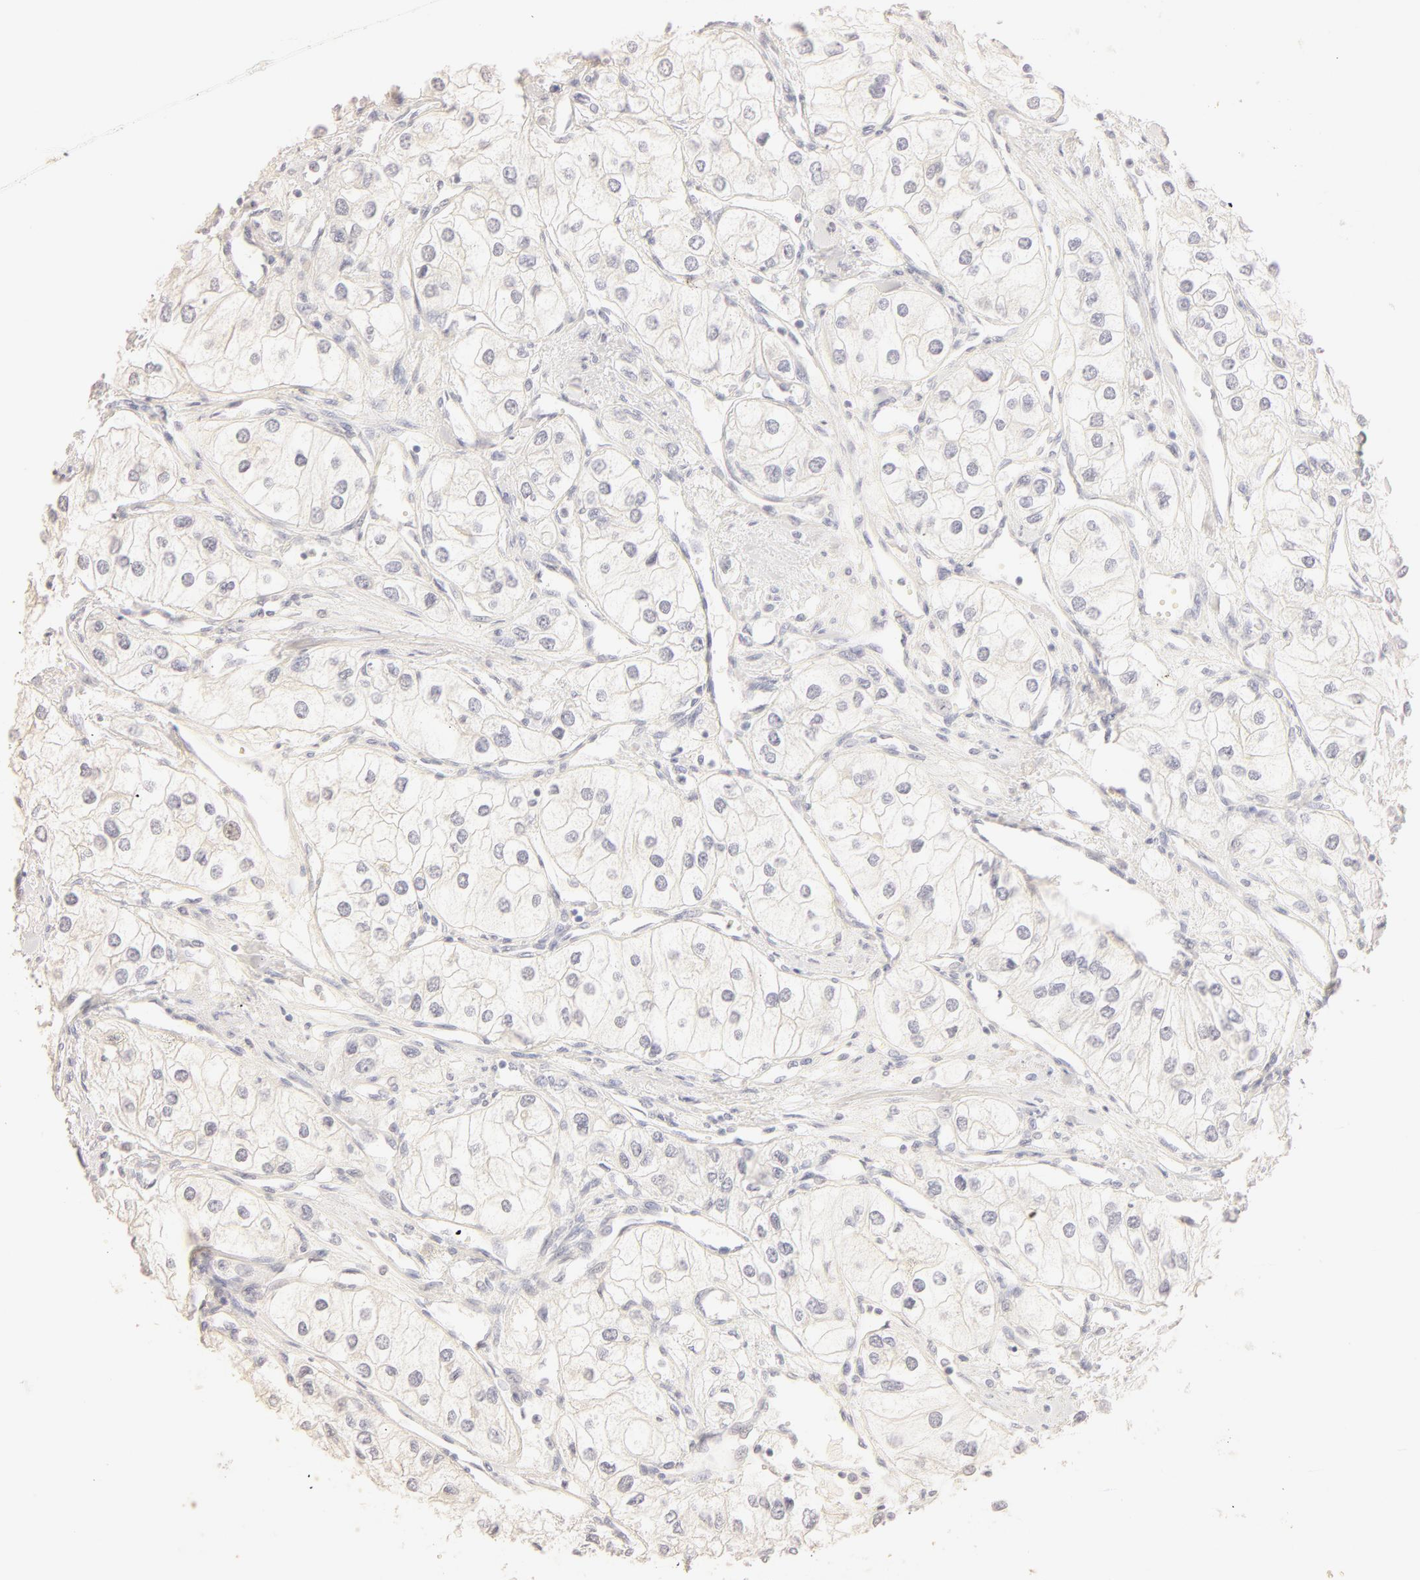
{"staining": {"intensity": "negative", "quantity": "none", "location": "none"}, "tissue": "renal cancer", "cell_type": "Tumor cells", "image_type": "cancer", "snomed": [{"axis": "morphology", "description": "Adenocarcinoma, NOS"}, {"axis": "topography", "description": "Kidney"}], "caption": "Immunohistochemistry micrograph of neoplastic tissue: renal cancer stained with DAB demonstrates no significant protein expression in tumor cells.", "gene": "LGALS7B", "patient": {"sex": "male", "age": 57}}